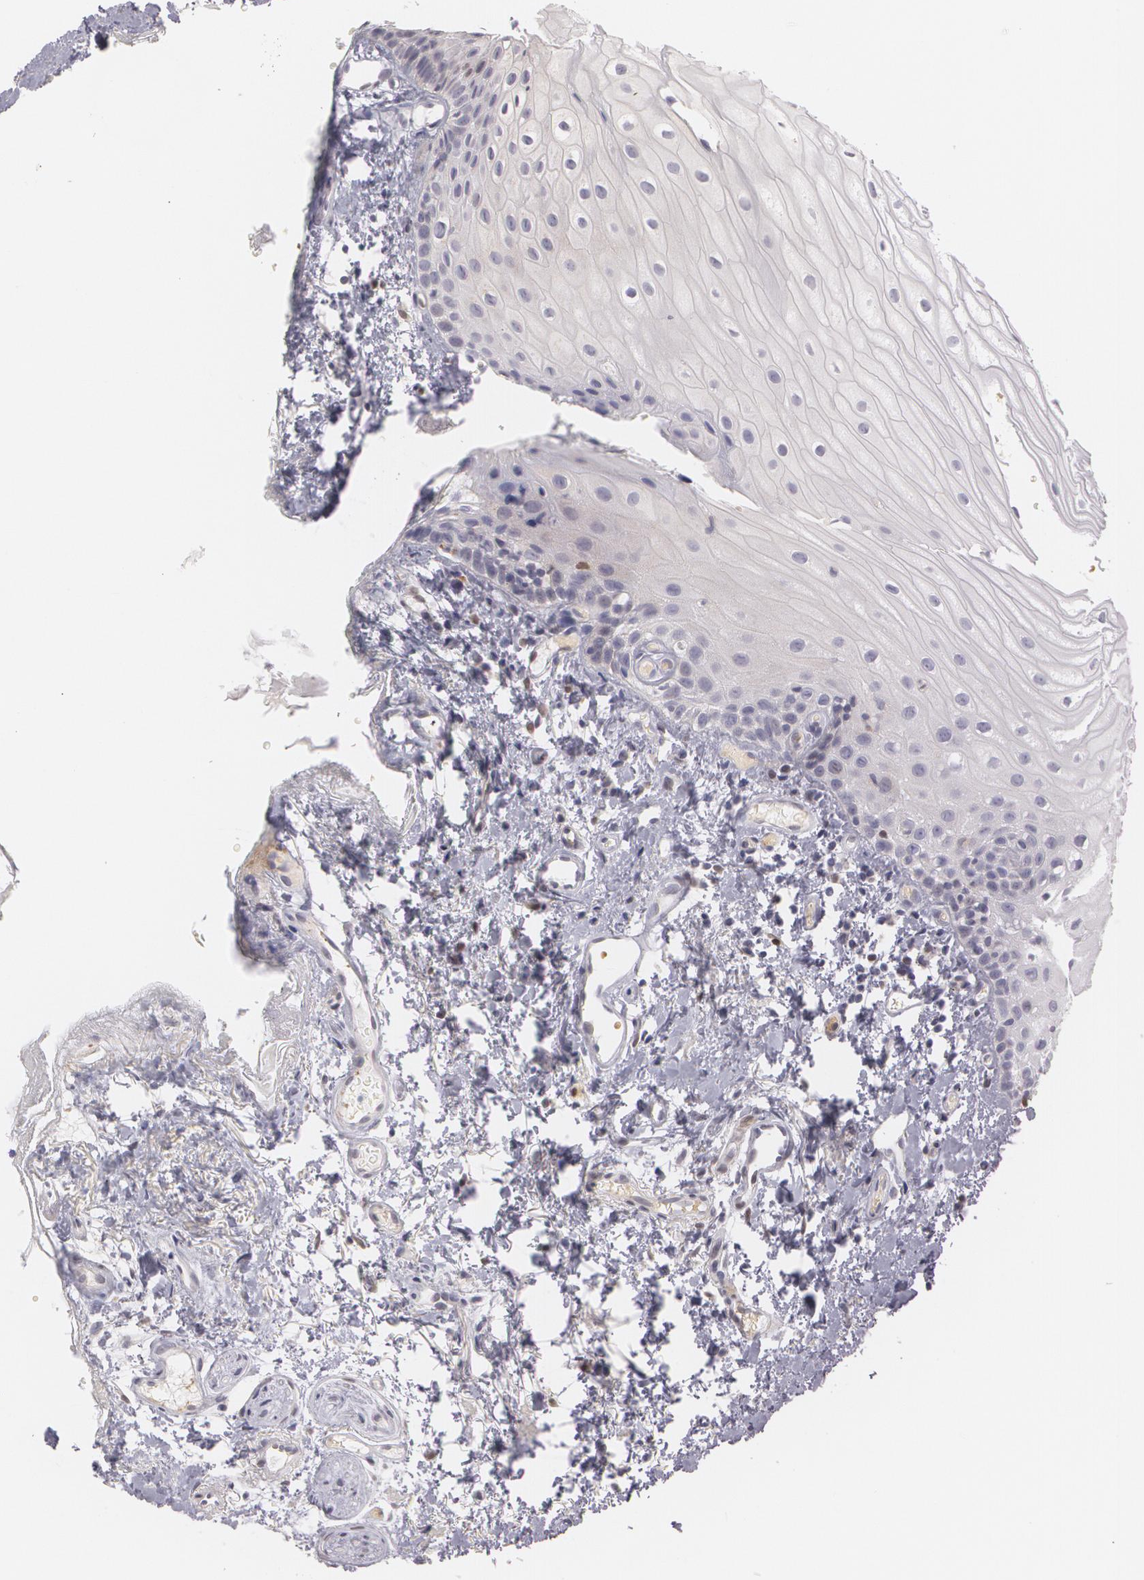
{"staining": {"intensity": "negative", "quantity": "none", "location": "none"}, "tissue": "oral mucosa", "cell_type": "Squamous epithelial cells", "image_type": "normal", "snomed": [{"axis": "morphology", "description": "Normal tissue, NOS"}, {"axis": "topography", "description": "Oral tissue"}], "caption": "High magnification brightfield microscopy of benign oral mucosa stained with DAB (3,3'-diaminobenzidine) (brown) and counterstained with hematoxylin (blue): squamous epithelial cells show no significant expression. Brightfield microscopy of immunohistochemistry (IHC) stained with DAB (3,3'-diaminobenzidine) (brown) and hematoxylin (blue), captured at high magnification.", "gene": "ZBTB16", "patient": {"sex": "male", "age": 52}}